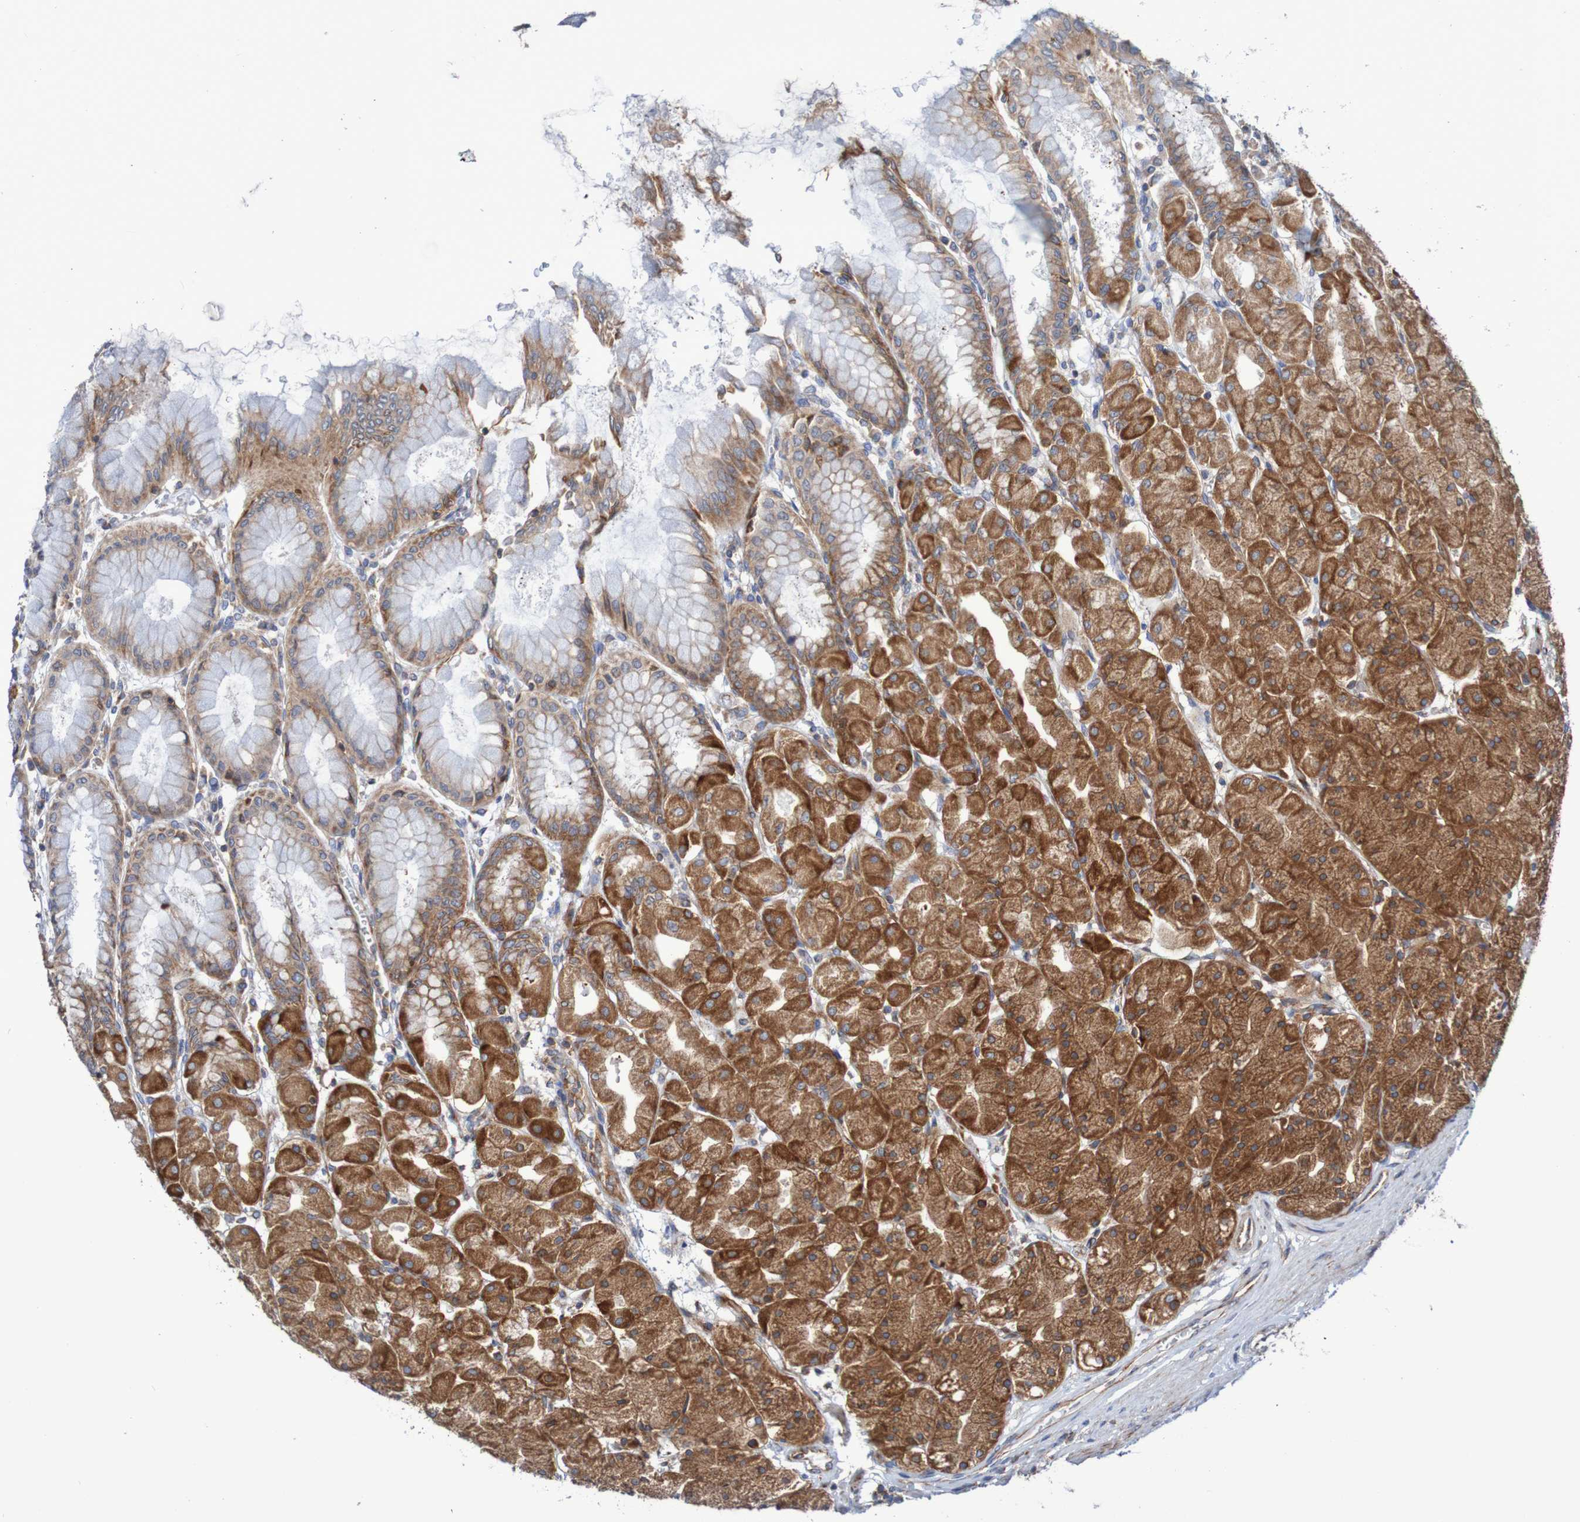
{"staining": {"intensity": "strong", "quantity": ">75%", "location": "cytoplasmic/membranous"}, "tissue": "stomach", "cell_type": "Glandular cells", "image_type": "normal", "snomed": [{"axis": "morphology", "description": "Normal tissue, NOS"}, {"axis": "topography", "description": "Stomach, upper"}], "caption": "Immunohistochemical staining of normal stomach shows strong cytoplasmic/membranous protein expression in approximately >75% of glandular cells. The staining is performed using DAB (3,3'-diaminobenzidine) brown chromogen to label protein expression. The nuclei are counter-stained blue using hematoxylin.", "gene": "FXR2", "patient": {"sex": "female", "age": 56}}